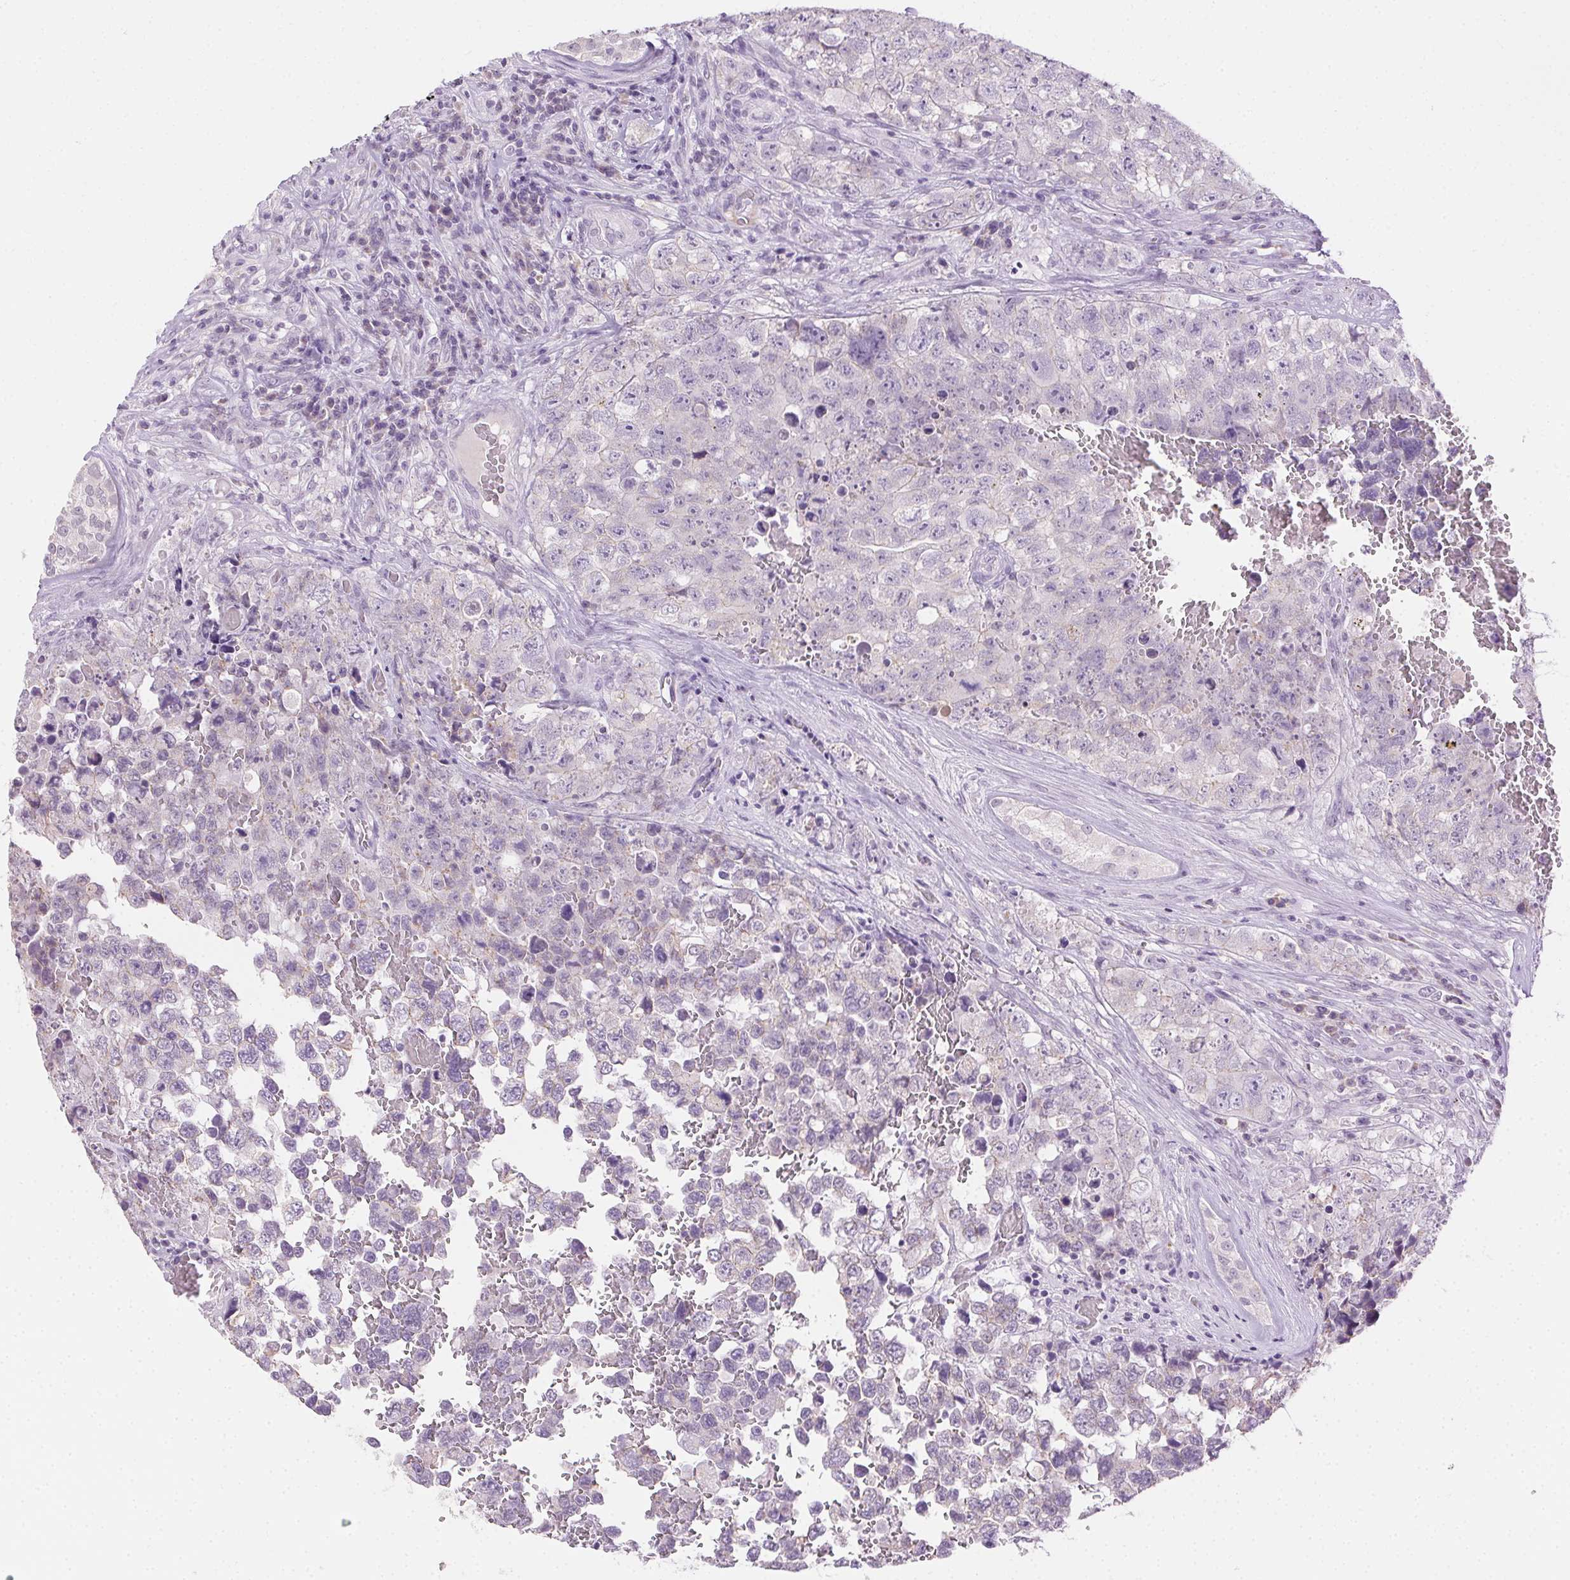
{"staining": {"intensity": "negative", "quantity": "none", "location": "none"}, "tissue": "testis cancer", "cell_type": "Tumor cells", "image_type": "cancer", "snomed": [{"axis": "morphology", "description": "Carcinoma, Embryonal, NOS"}, {"axis": "topography", "description": "Testis"}], "caption": "An image of human testis cancer is negative for staining in tumor cells.", "gene": "CLDN10", "patient": {"sex": "male", "age": 18}}